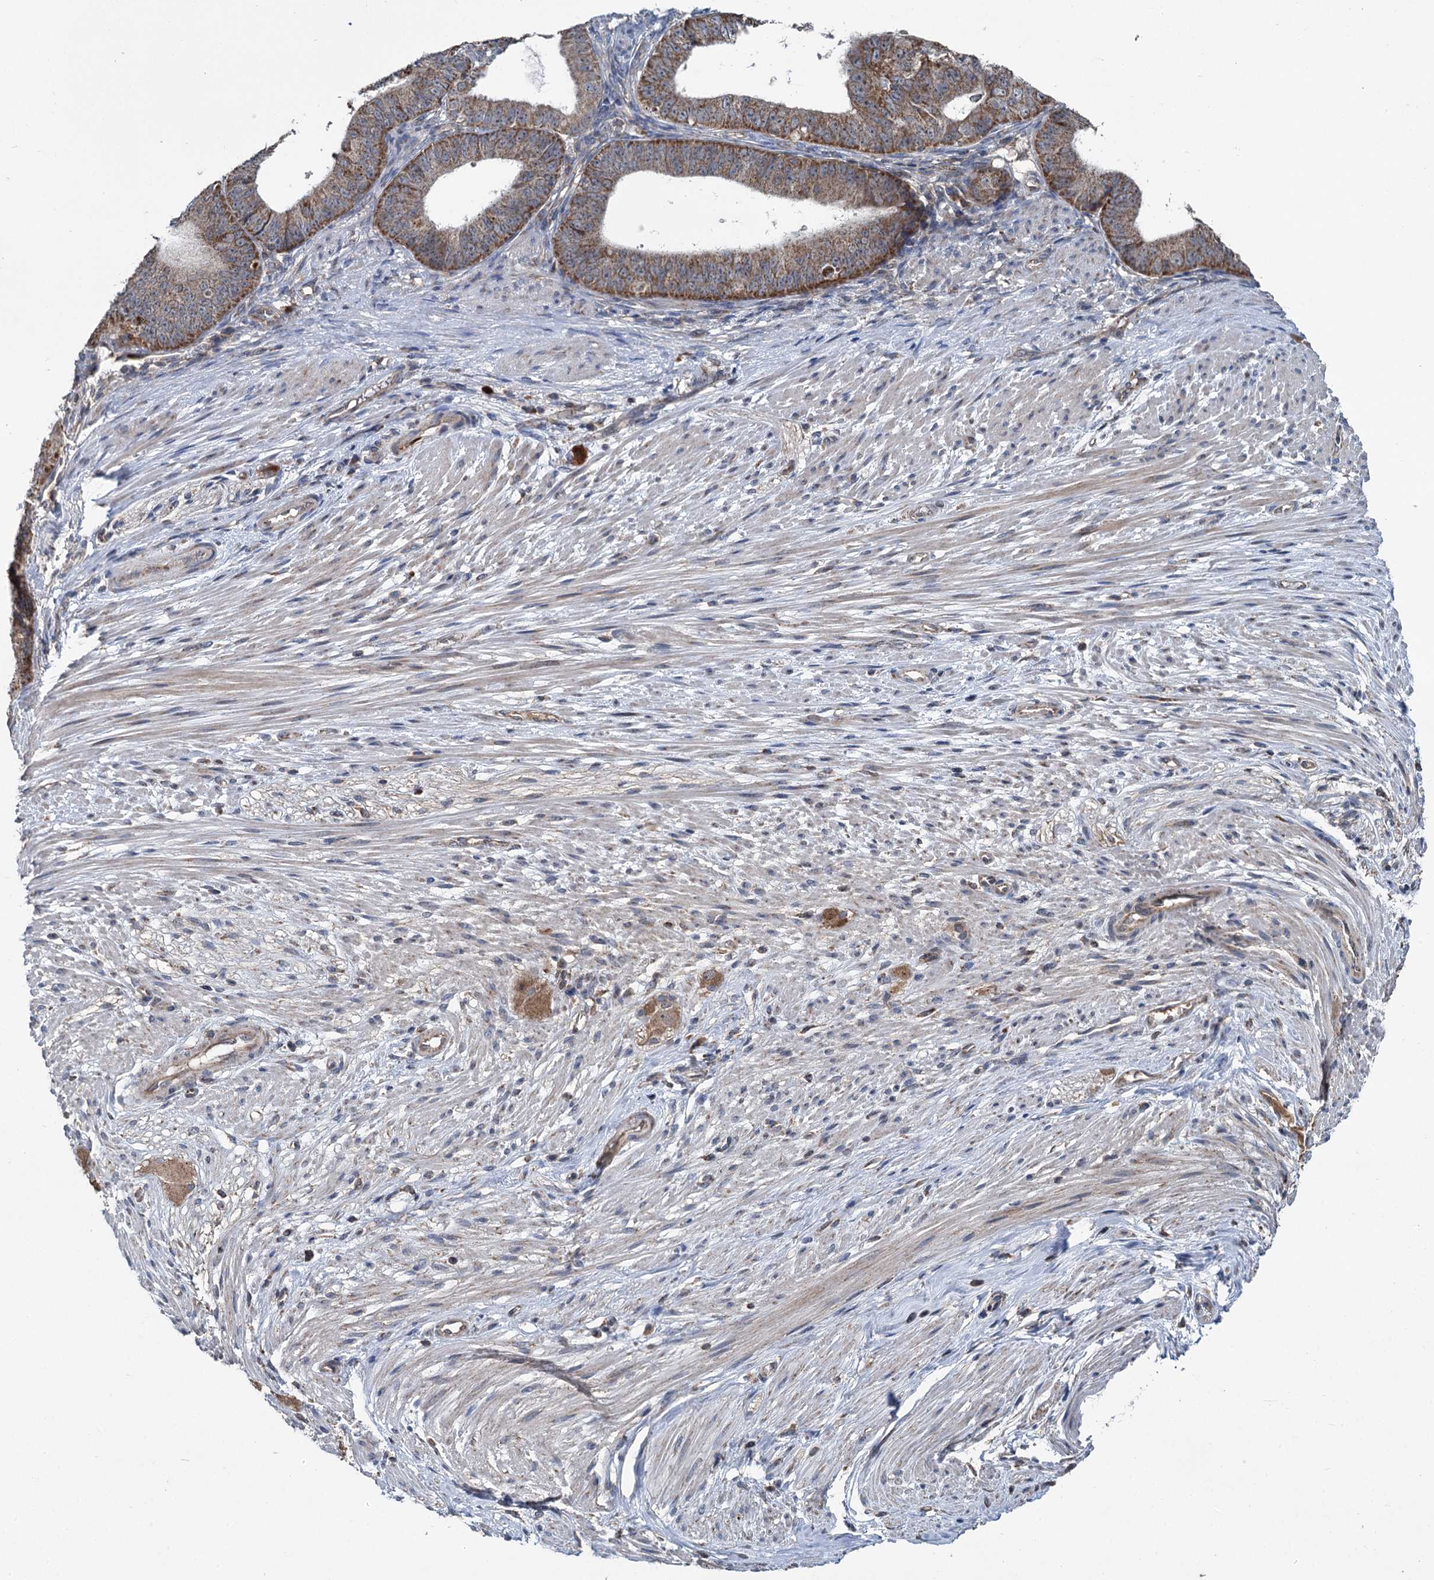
{"staining": {"intensity": "moderate", "quantity": ">75%", "location": "cytoplasmic/membranous"}, "tissue": "ovarian cancer", "cell_type": "Tumor cells", "image_type": "cancer", "snomed": [{"axis": "morphology", "description": "Carcinoma, endometroid"}, {"axis": "topography", "description": "Appendix"}, {"axis": "topography", "description": "Ovary"}], "caption": "DAB (3,3'-diaminobenzidine) immunohistochemical staining of endometroid carcinoma (ovarian) exhibits moderate cytoplasmic/membranous protein positivity in approximately >75% of tumor cells.", "gene": "METTL4", "patient": {"sex": "female", "age": 42}}